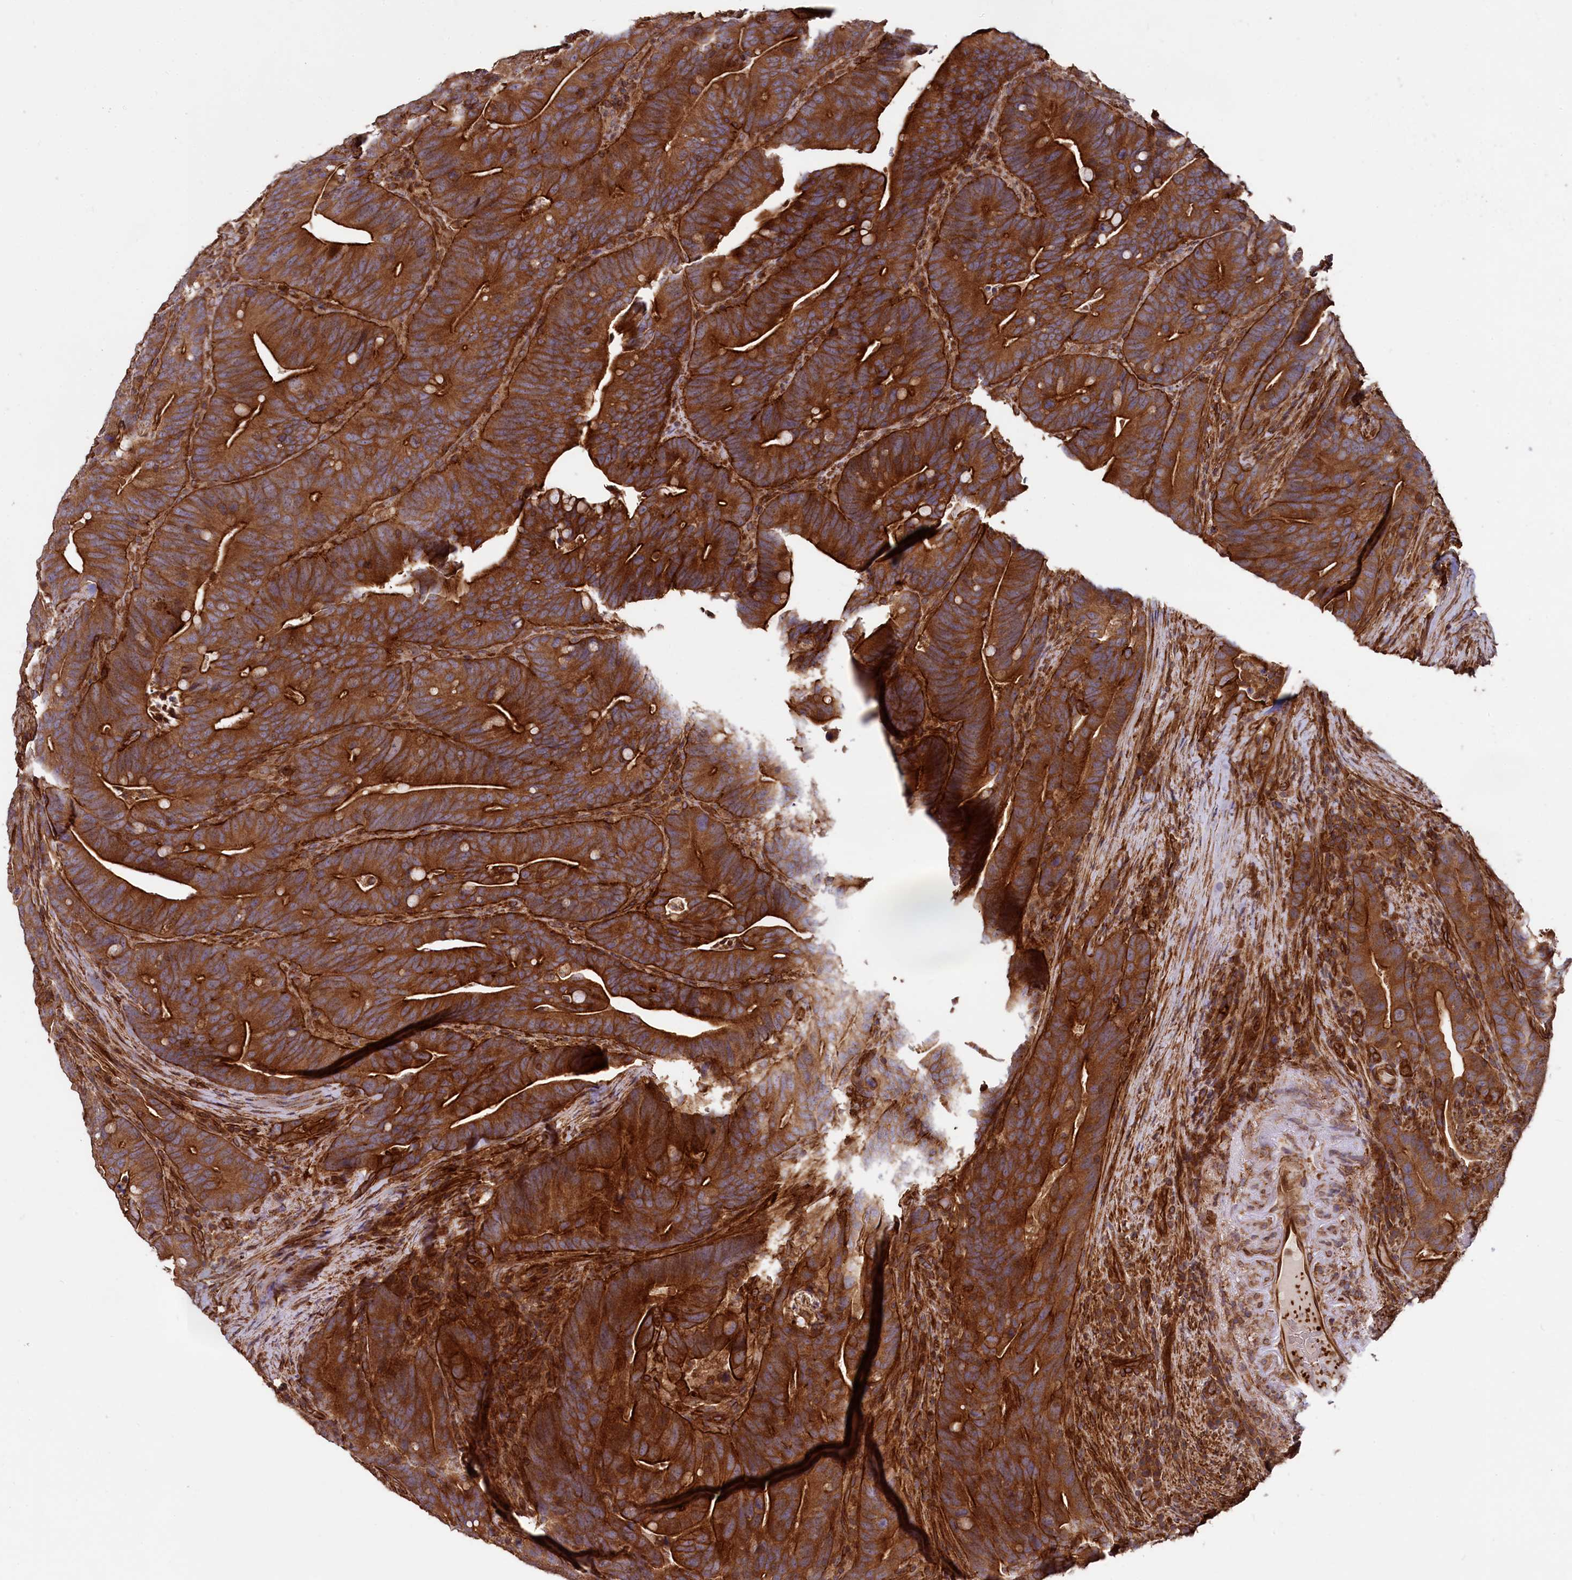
{"staining": {"intensity": "strong", "quantity": ">75%", "location": "cytoplasmic/membranous"}, "tissue": "colorectal cancer", "cell_type": "Tumor cells", "image_type": "cancer", "snomed": [{"axis": "morphology", "description": "Adenocarcinoma, NOS"}, {"axis": "topography", "description": "Colon"}], "caption": "This is an image of IHC staining of adenocarcinoma (colorectal), which shows strong staining in the cytoplasmic/membranous of tumor cells.", "gene": "SVIP", "patient": {"sex": "female", "age": 66}}